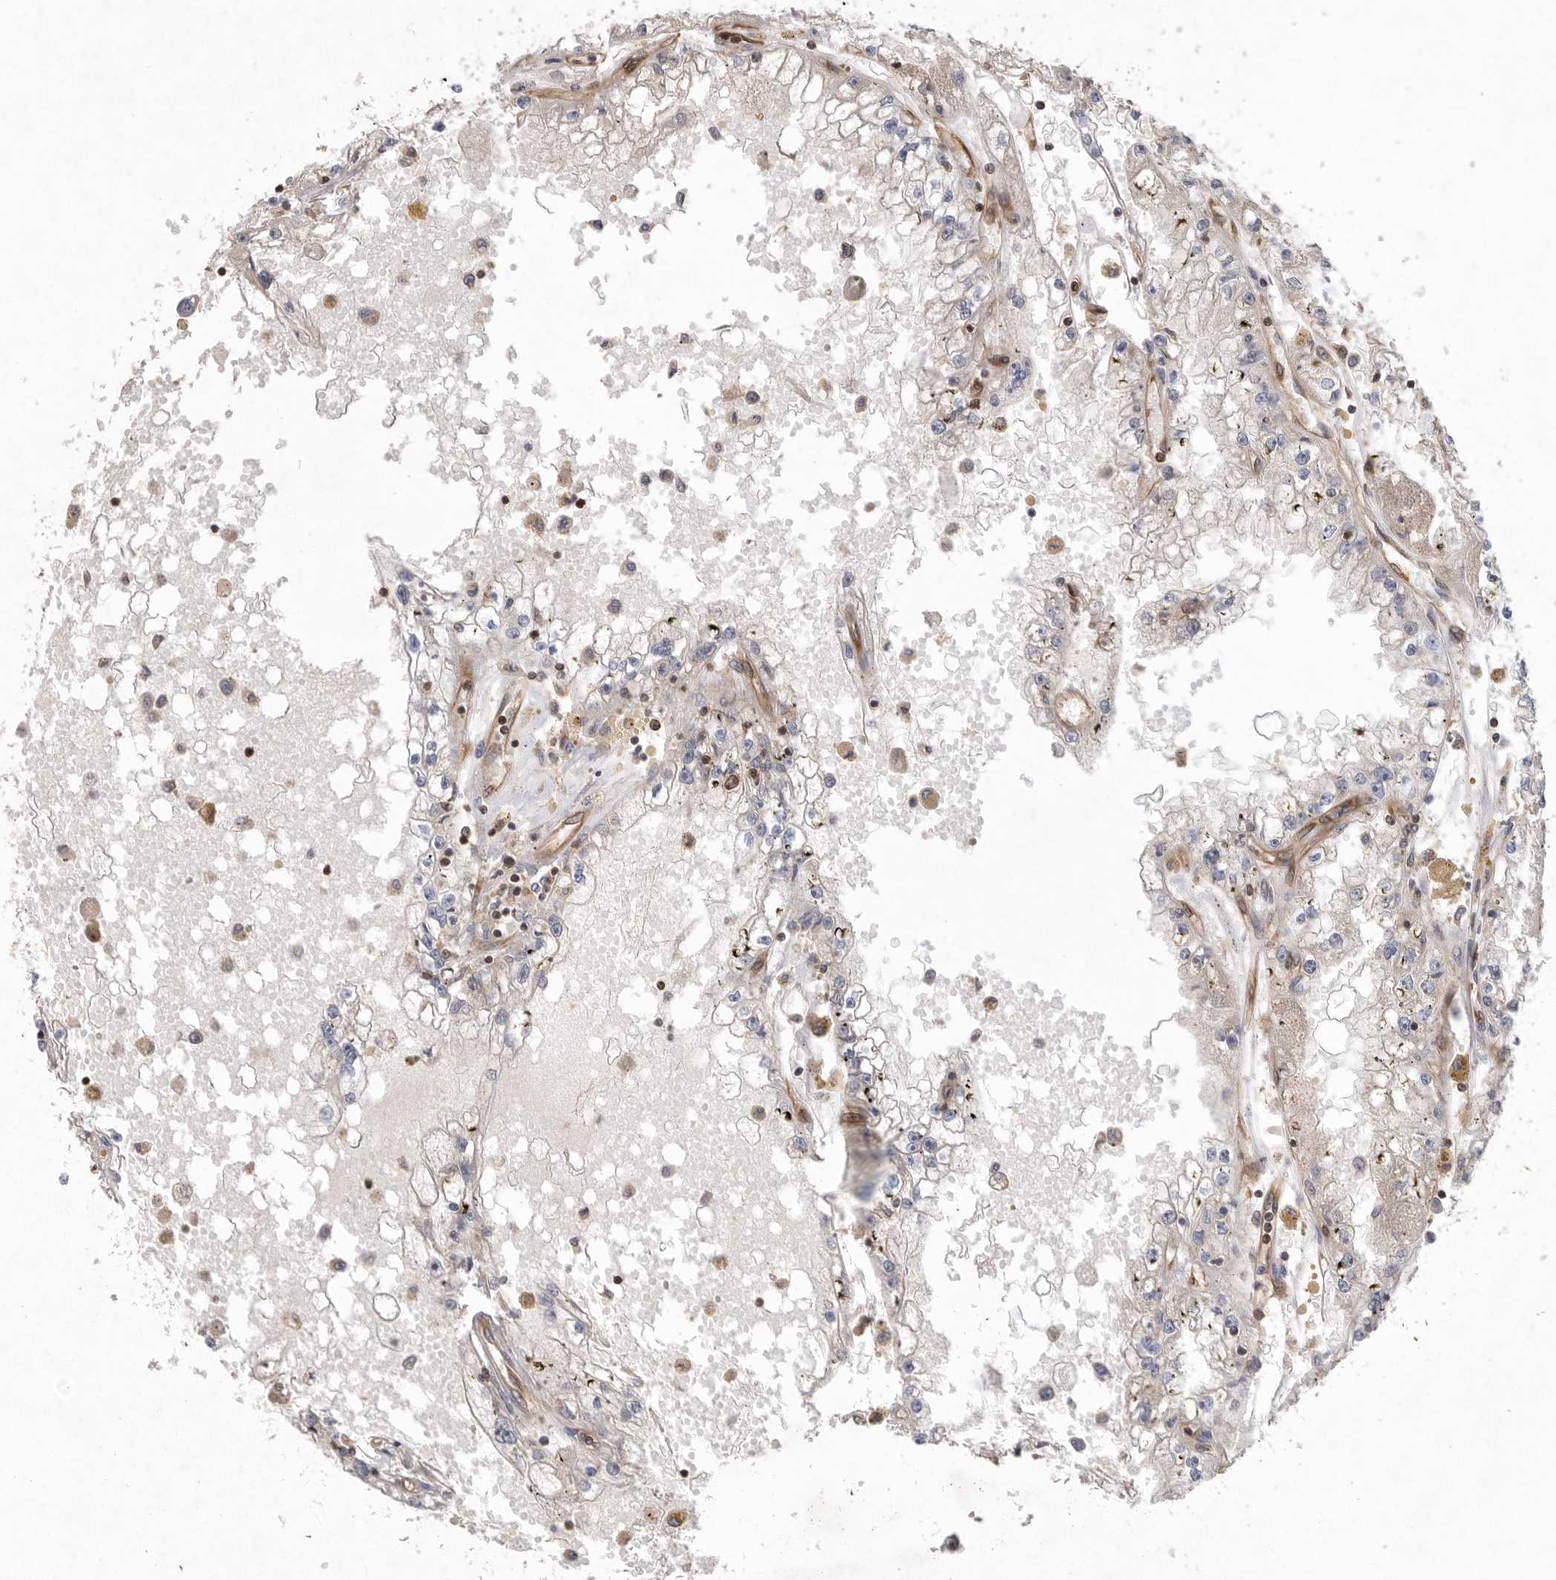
{"staining": {"intensity": "negative", "quantity": "none", "location": "none"}, "tissue": "renal cancer", "cell_type": "Tumor cells", "image_type": "cancer", "snomed": [{"axis": "morphology", "description": "Adenocarcinoma, NOS"}, {"axis": "topography", "description": "Kidney"}], "caption": "Tumor cells are negative for protein expression in human renal cancer.", "gene": "PRKCH", "patient": {"sex": "male", "age": 56}}